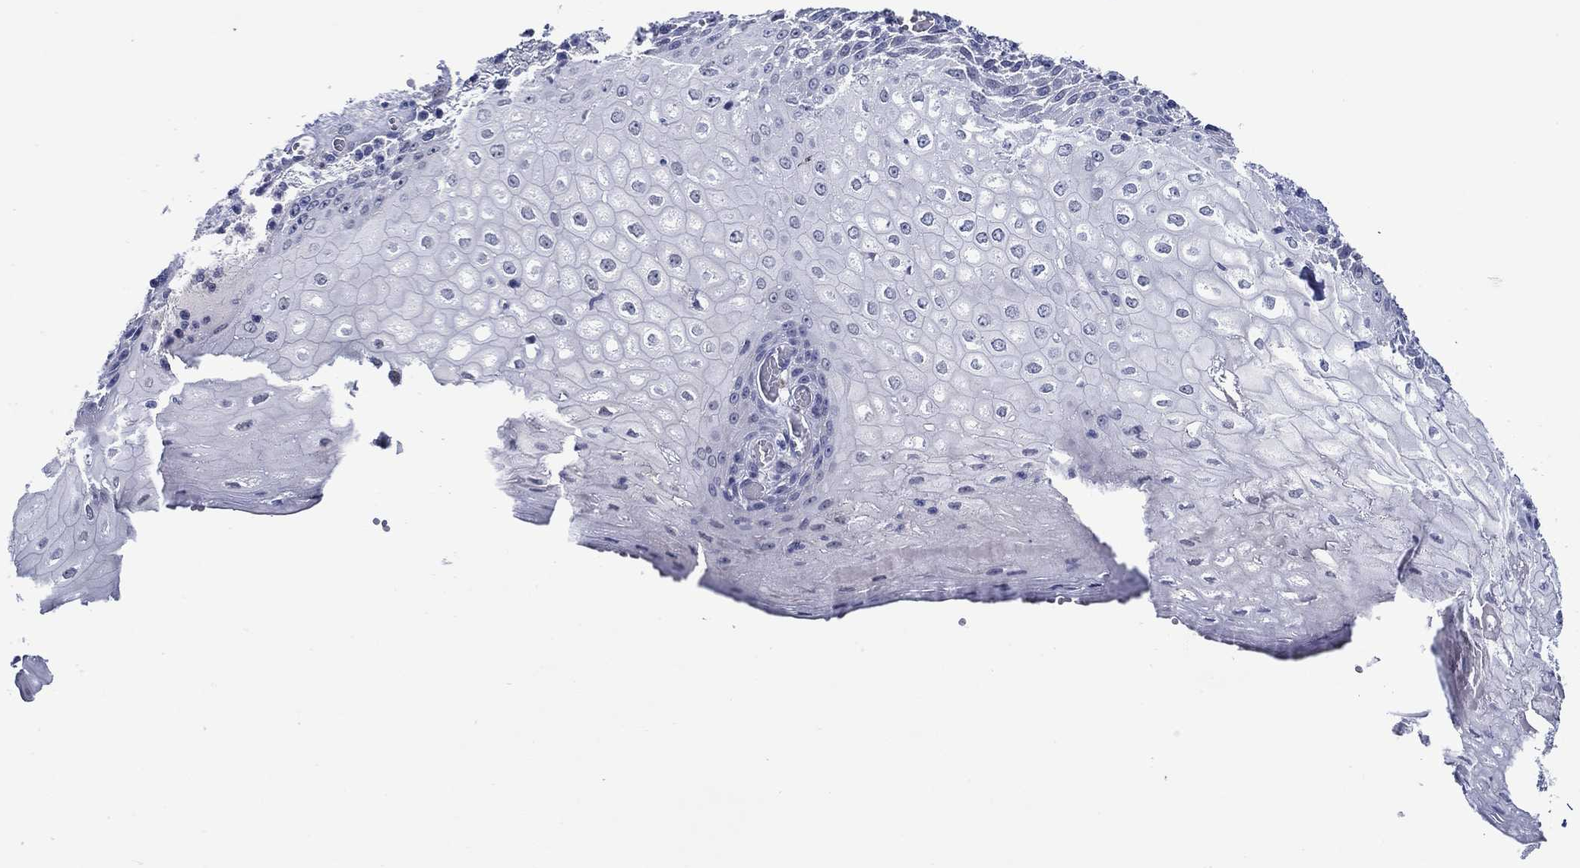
{"staining": {"intensity": "negative", "quantity": "none", "location": "none"}, "tissue": "esophagus", "cell_type": "Squamous epithelial cells", "image_type": "normal", "snomed": [{"axis": "morphology", "description": "Normal tissue, NOS"}, {"axis": "topography", "description": "Esophagus"}], "caption": "This is an immunohistochemistry photomicrograph of normal human esophagus. There is no staining in squamous epithelial cells.", "gene": "MC2R", "patient": {"sex": "male", "age": 58}}